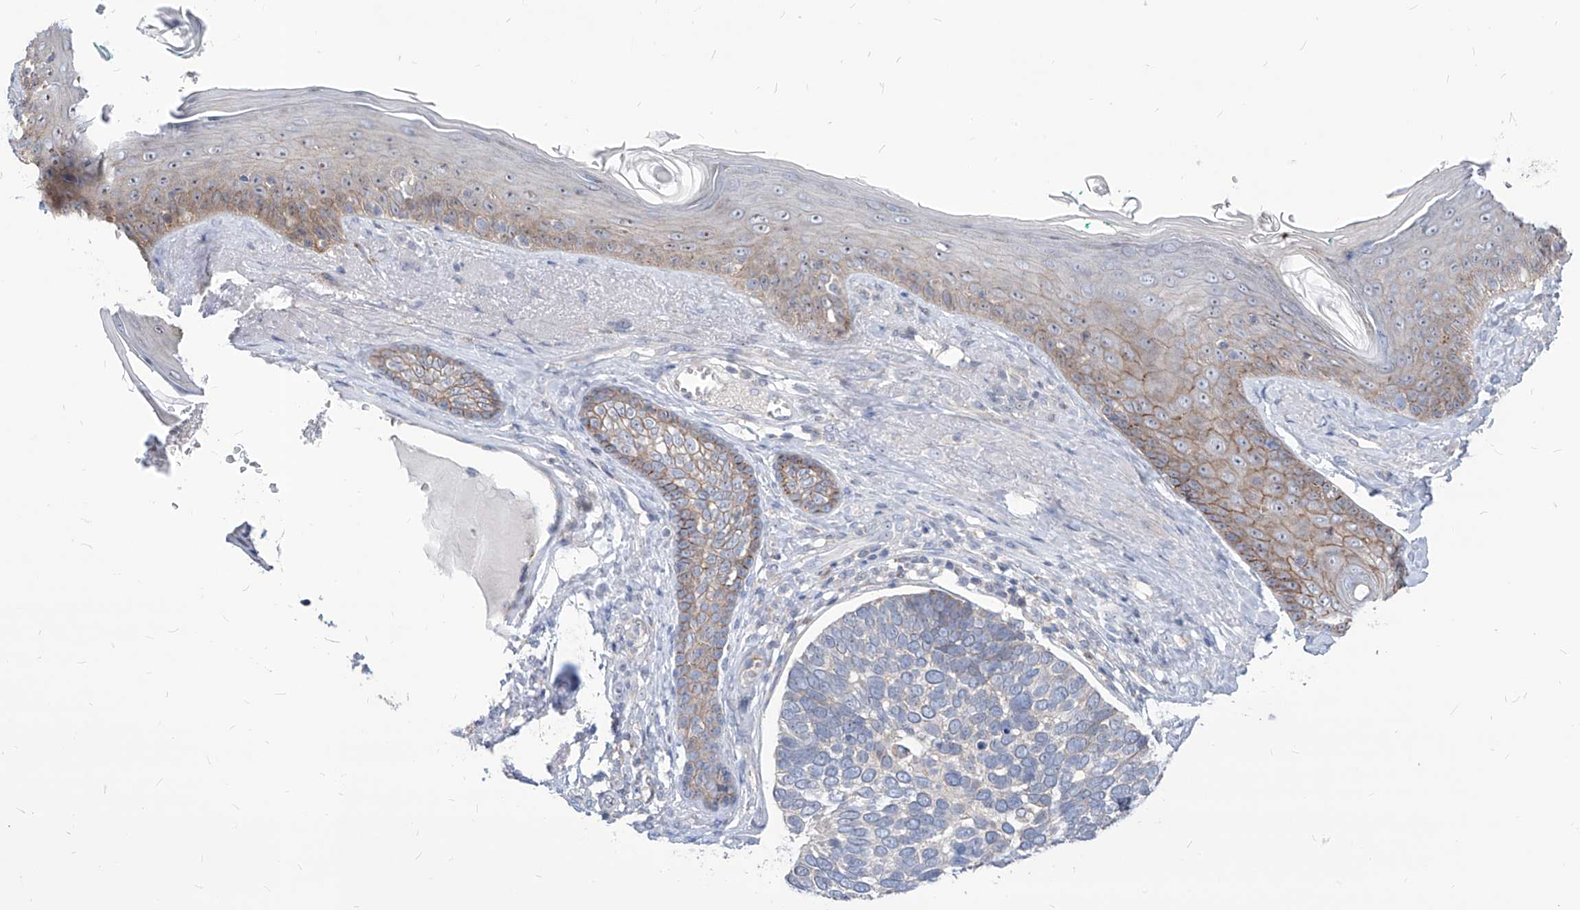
{"staining": {"intensity": "weak", "quantity": "<25%", "location": "cytoplasmic/membranous"}, "tissue": "skin cancer", "cell_type": "Tumor cells", "image_type": "cancer", "snomed": [{"axis": "morphology", "description": "Basal cell carcinoma"}, {"axis": "topography", "description": "Skin"}], "caption": "Immunohistochemical staining of human skin cancer shows no significant staining in tumor cells.", "gene": "AGPS", "patient": {"sex": "male", "age": 62}}